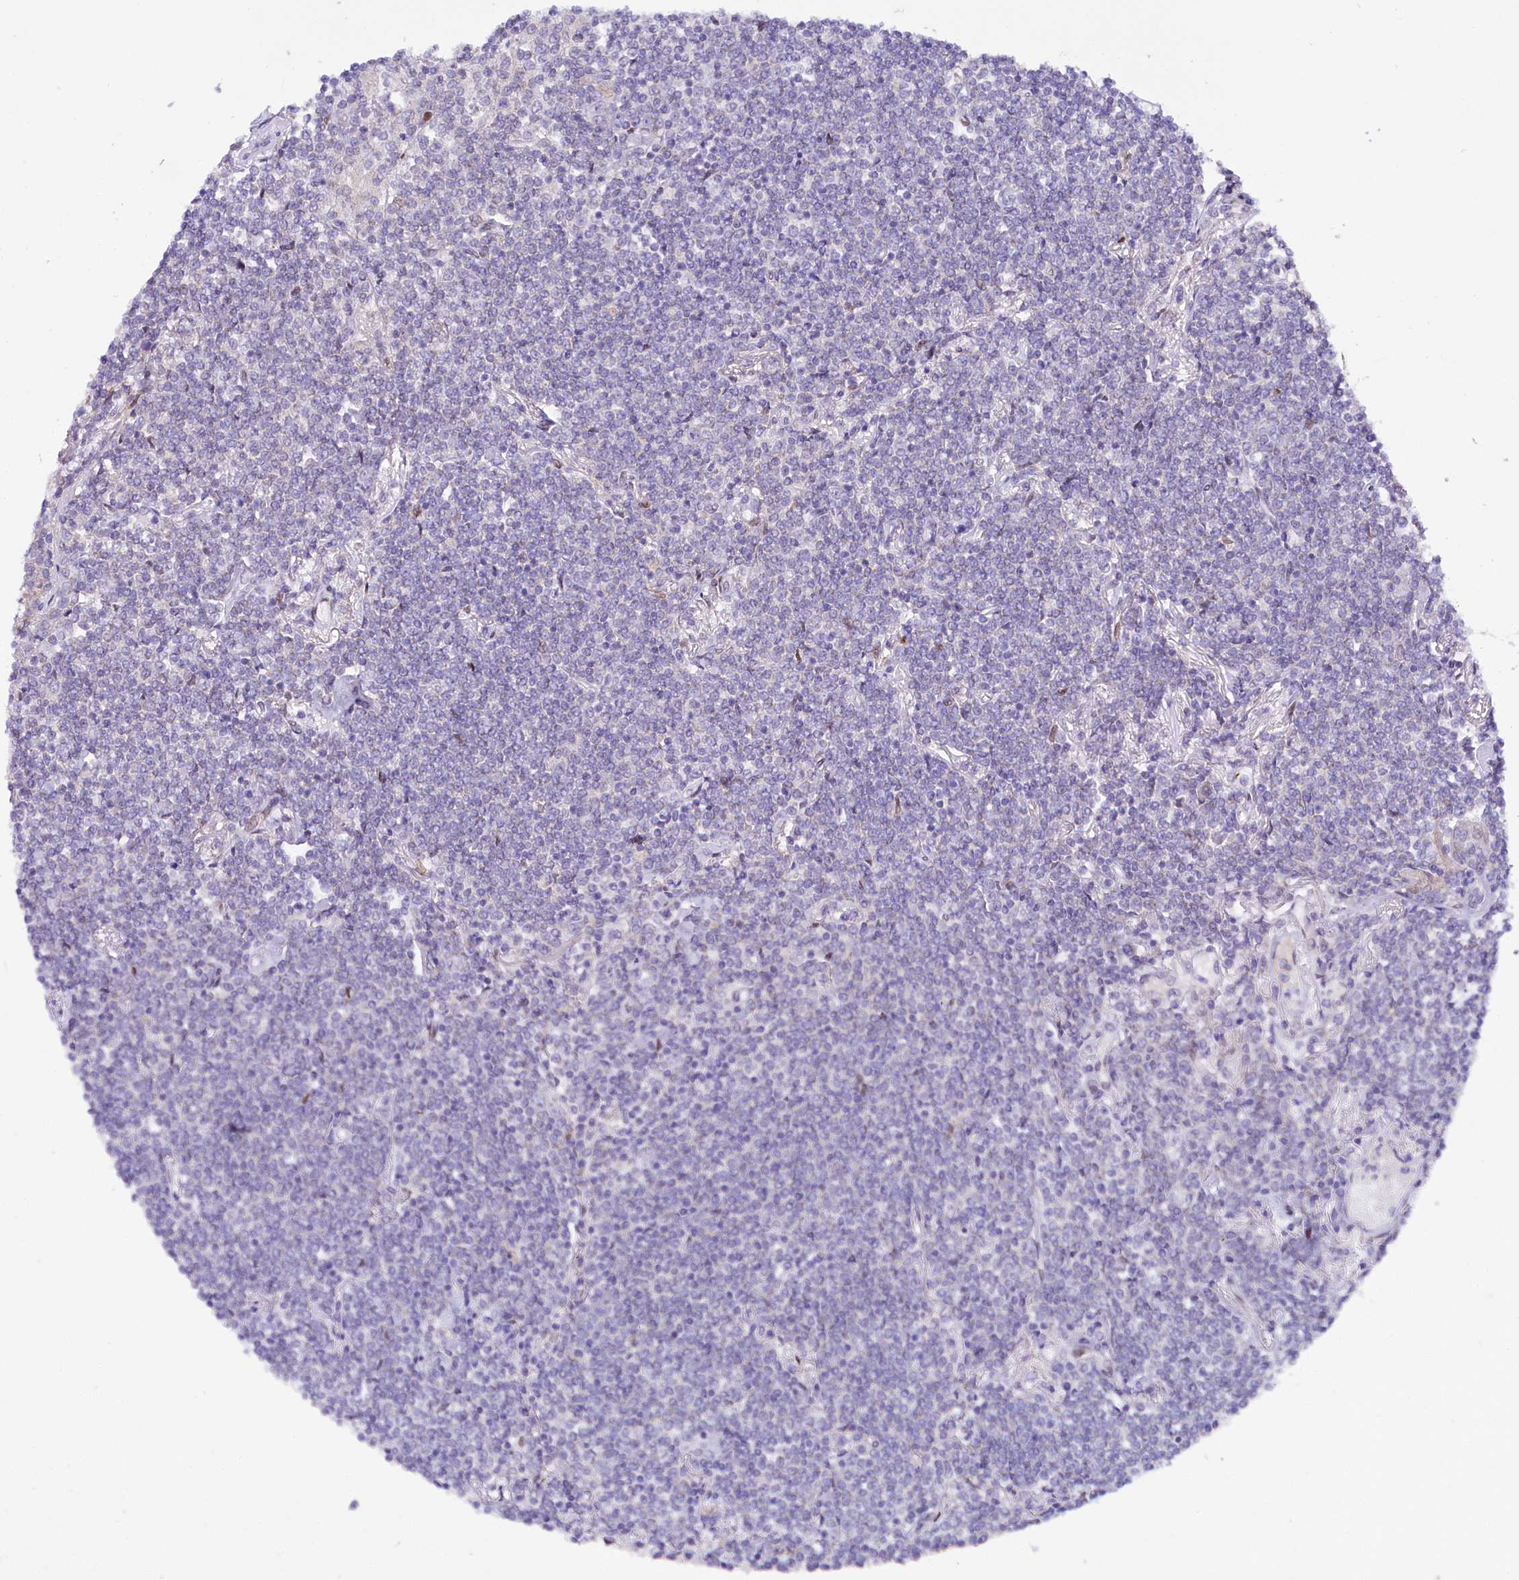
{"staining": {"intensity": "negative", "quantity": "none", "location": "none"}, "tissue": "lymphoma", "cell_type": "Tumor cells", "image_type": "cancer", "snomed": [{"axis": "morphology", "description": "Malignant lymphoma, non-Hodgkin's type, Low grade"}, {"axis": "topography", "description": "Lung"}], "caption": "A high-resolution photomicrograph shows immunohistochemistry (IHC) staining of lymphoma, which shows no significant positivity in tumor cells. (IHC, brightfield microscopy, high magnification).", "gene": "ZNF226", "patient": {"sex": "female", "age": 71}}